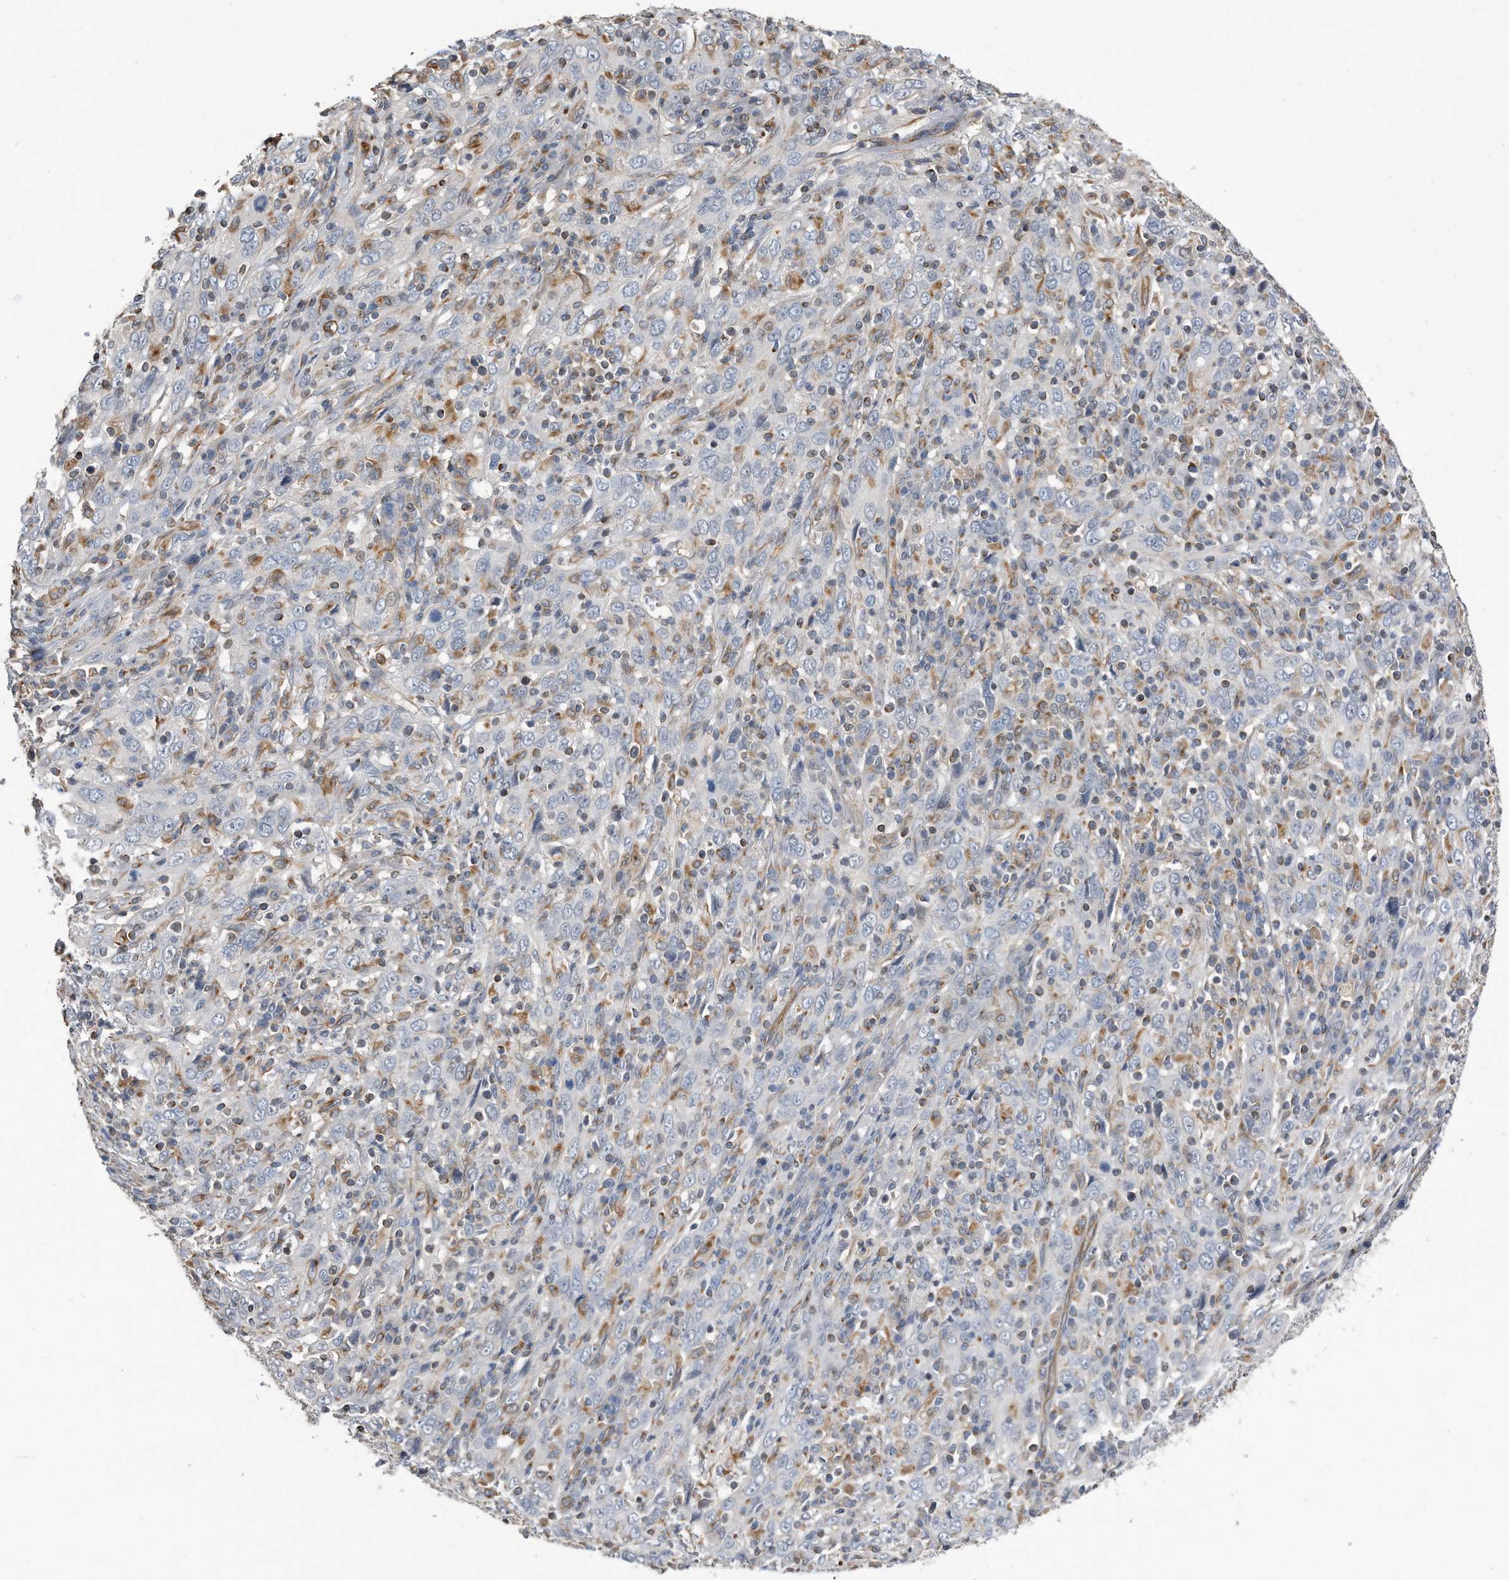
{"staining": {"intensity": "negative", "quantity": "none", "location": "none"}, "tissue": "cervical cancer", "cell_type": "Tumor cells", "image_type": "cancer", "snomed": [{"axis": "morphology", "description": "Squamous cell carcinoma, NOS"}, {"axis": "topography", "description": "Cervix"}], "caption": "This is a micrograph of immunohistochemistry staining of cervical squamous cell carcinoma, which shows no positivity in tumor cells.", "gene": "GPC1", "patient": {"sex": "female", "age": 46}}